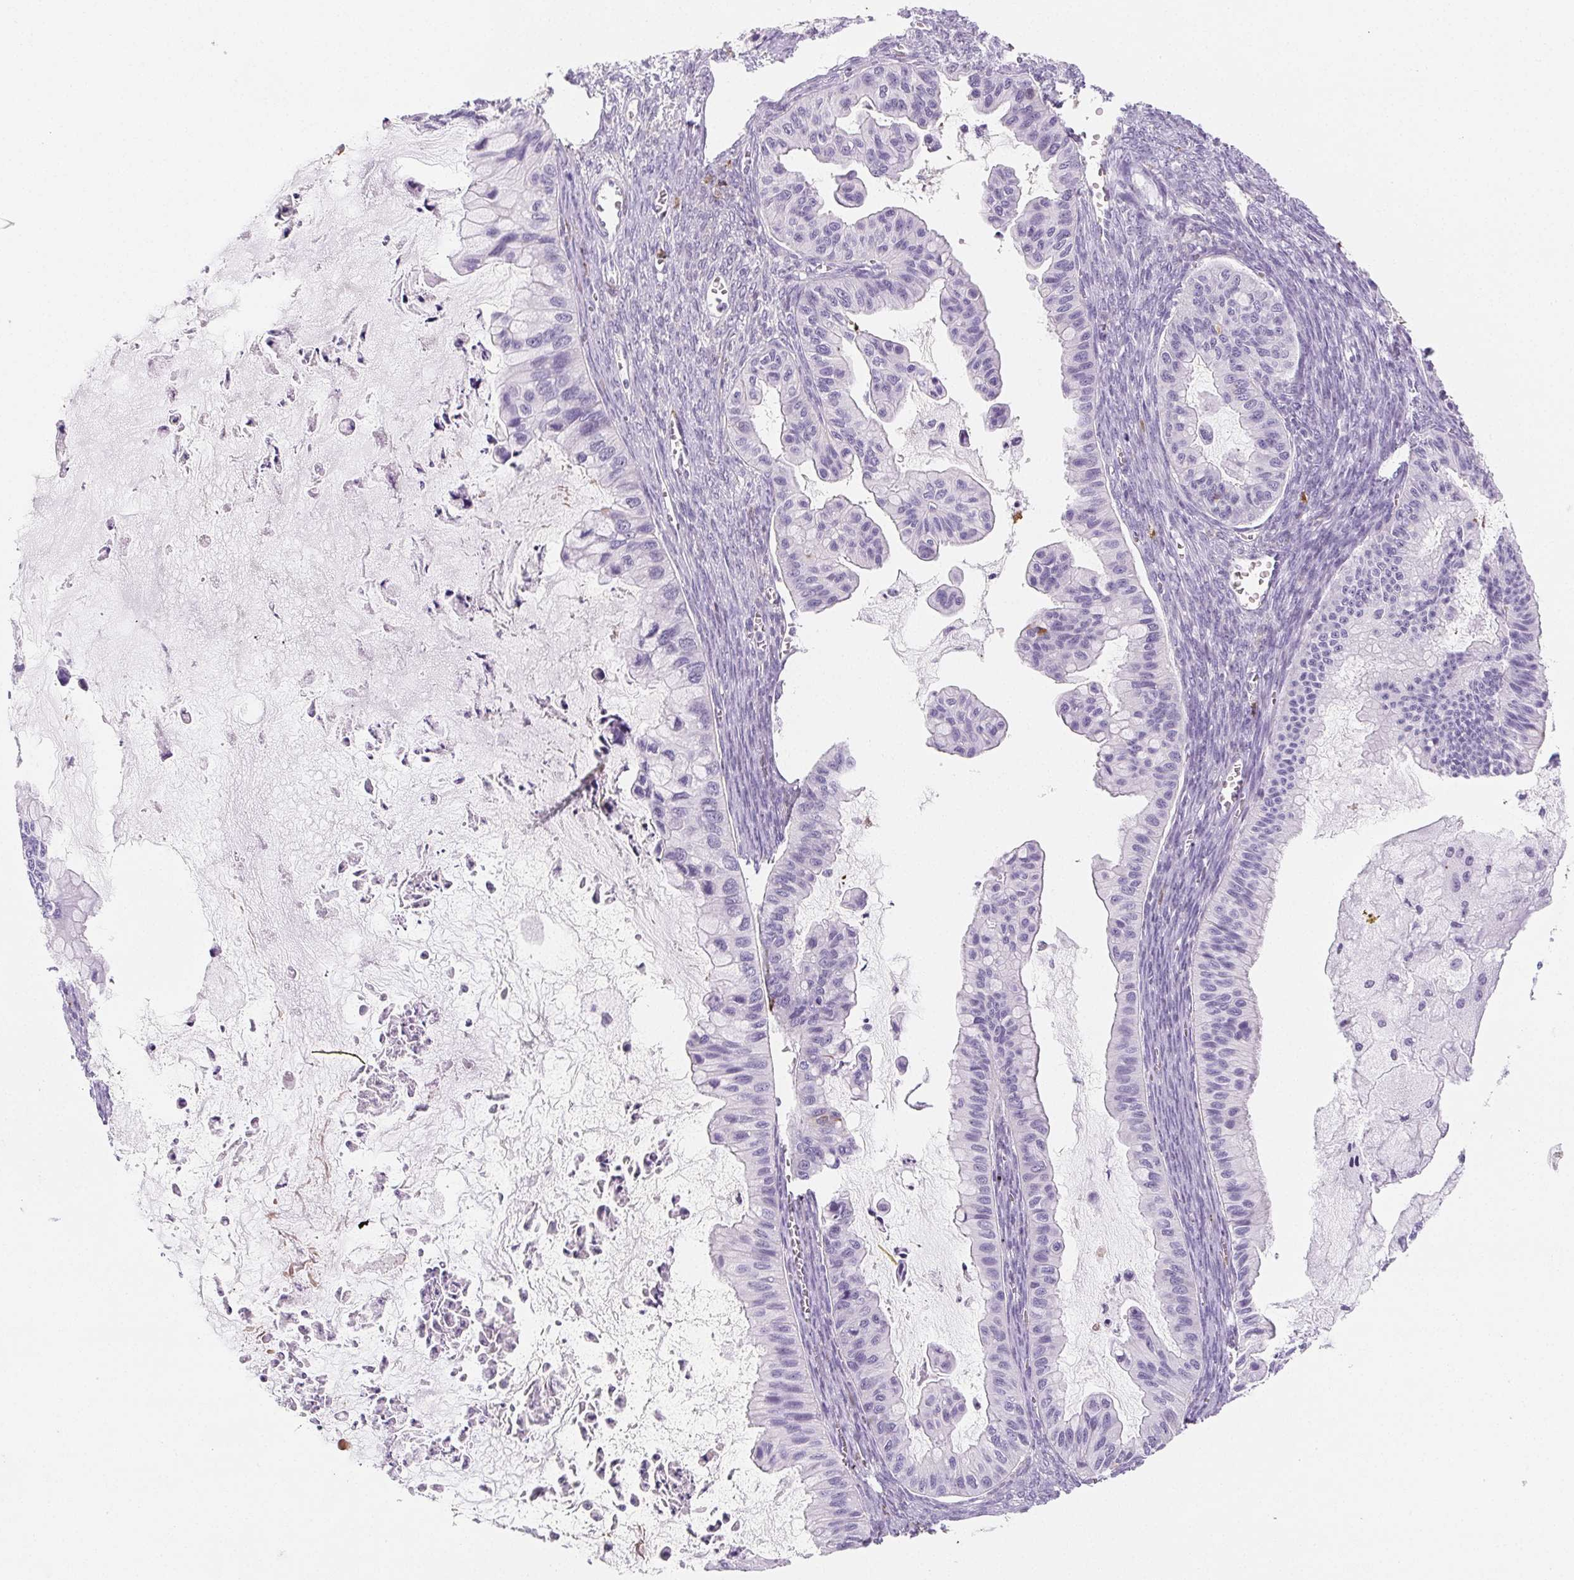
{"staining": {"intensity": "moderate", "quantity": "<25%", "location": "cytoplasmic/membranous"}, "tissue": "ovarian cancer", "cell_type": "Tumor cells", "image_type": "cancer", "snomed": [{"axis": "morphology", "description": "Cystadenocarcinoma, mucinous, NOS"}, {"axis": "topography", "description": "Ovary"}], "caption": "A brown stain highlights moderate cytoplasmic/membranous expression of a protein in ovarian cancer (mucinous cystadenocarcinoma) tumor cells.", "gene": "VTN", "patient": {"sex": "female", "age": 72}}